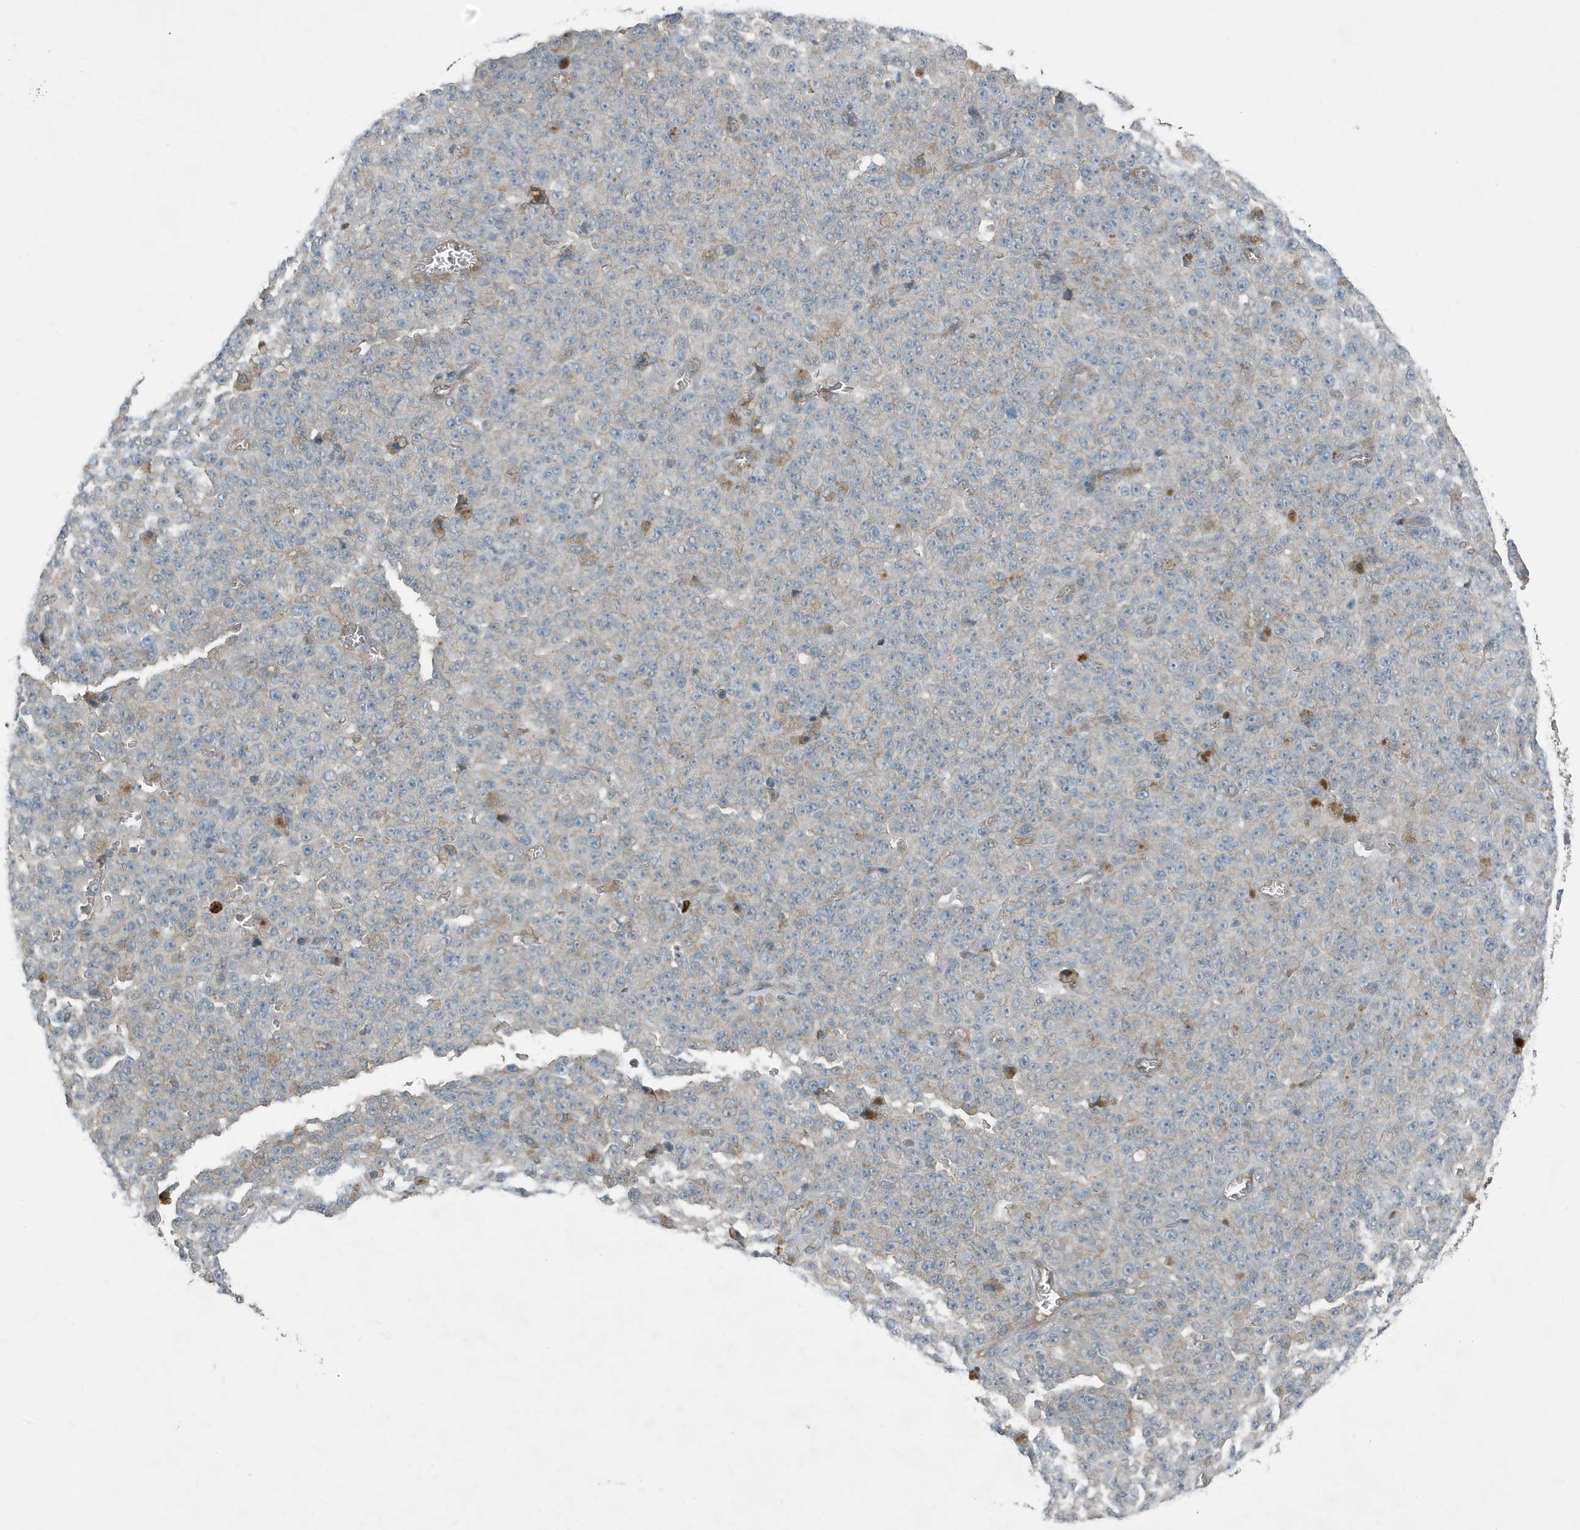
{"staining": {"intensity": "negative", "quantity": "none", "location": "none"}, "tissue": "melanoma", "cell_type": "Tumor cells", "image_type": "cancer", "snomed": [{"axis": "morphology", "description": "Malignant melanoma, NOS"}, {"axis": "topography", "description": "Skin"}], "caption": "Immunohistochemistry (IHC) photomicrograph of human malignant melanoma stained for a protein (brown), which exhibits no expression in tumor cells. The staining was performed using DAB (3,3'-diaminobenzidine) to visualize the protein expression in brown, while the nuclei were stained in blue with hematoxylin (Magnification: 20x).", "gene": "DAPP1", "patient": {"sex": "female", "age": 82}}